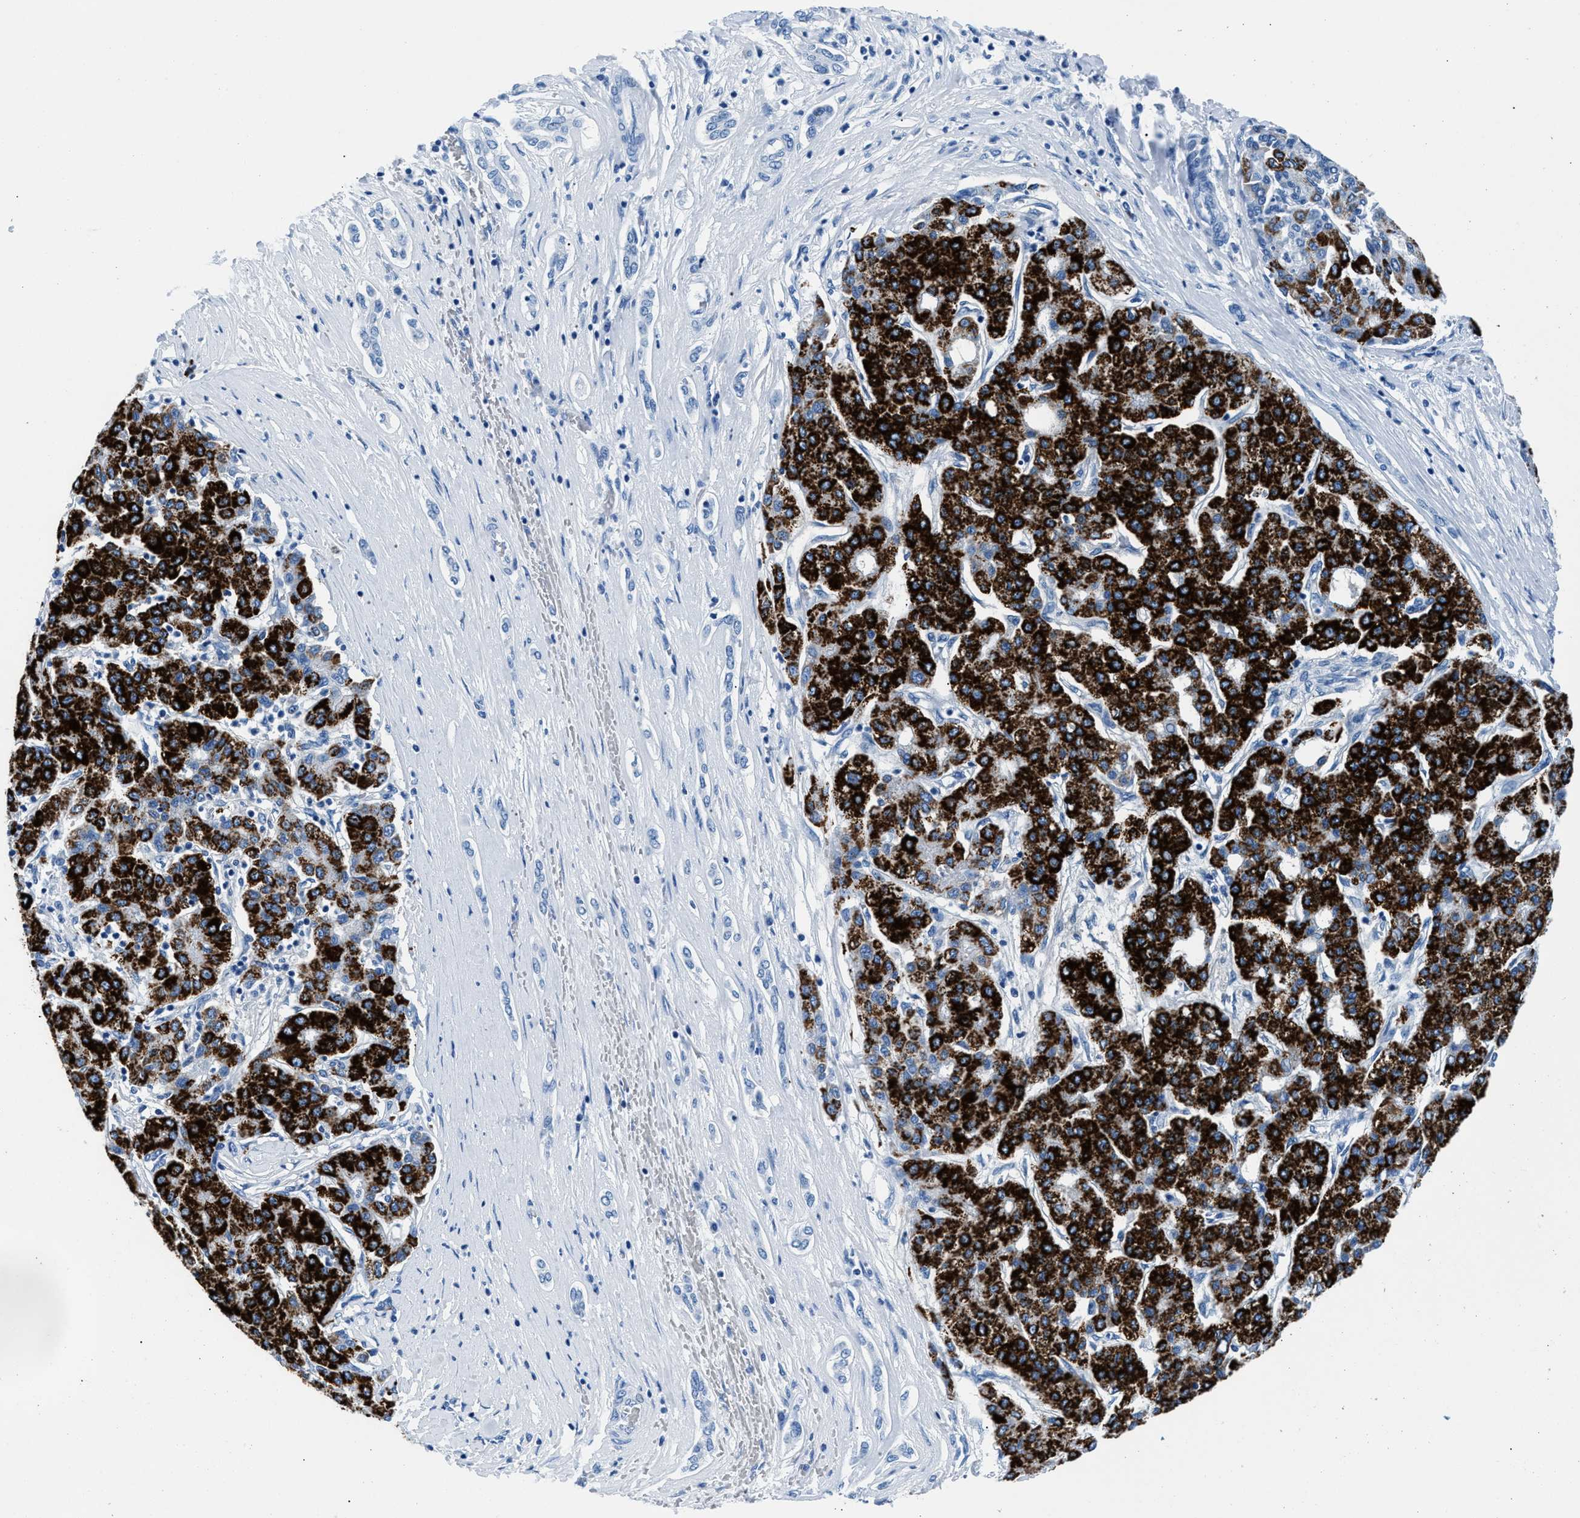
{"staining": {"intensity": "strong", "quantity": ">75%", "location": "cytoplasmic/membranous"}, "tissue": "liver cancer", "cell_type": "Tumor cells", "image_type": "cancer", "snomed": [{"axis": "morphology", "description": "Carcinoma, Hepatocellular, NOS"}, {"axis": "topography", "description": "Liver"}], "caption": "Liver cancer stained with a protein marker displays strong staining in tumor cells.", "gene": "CPS1", "patient": {"sex": "male", "age": 65}}